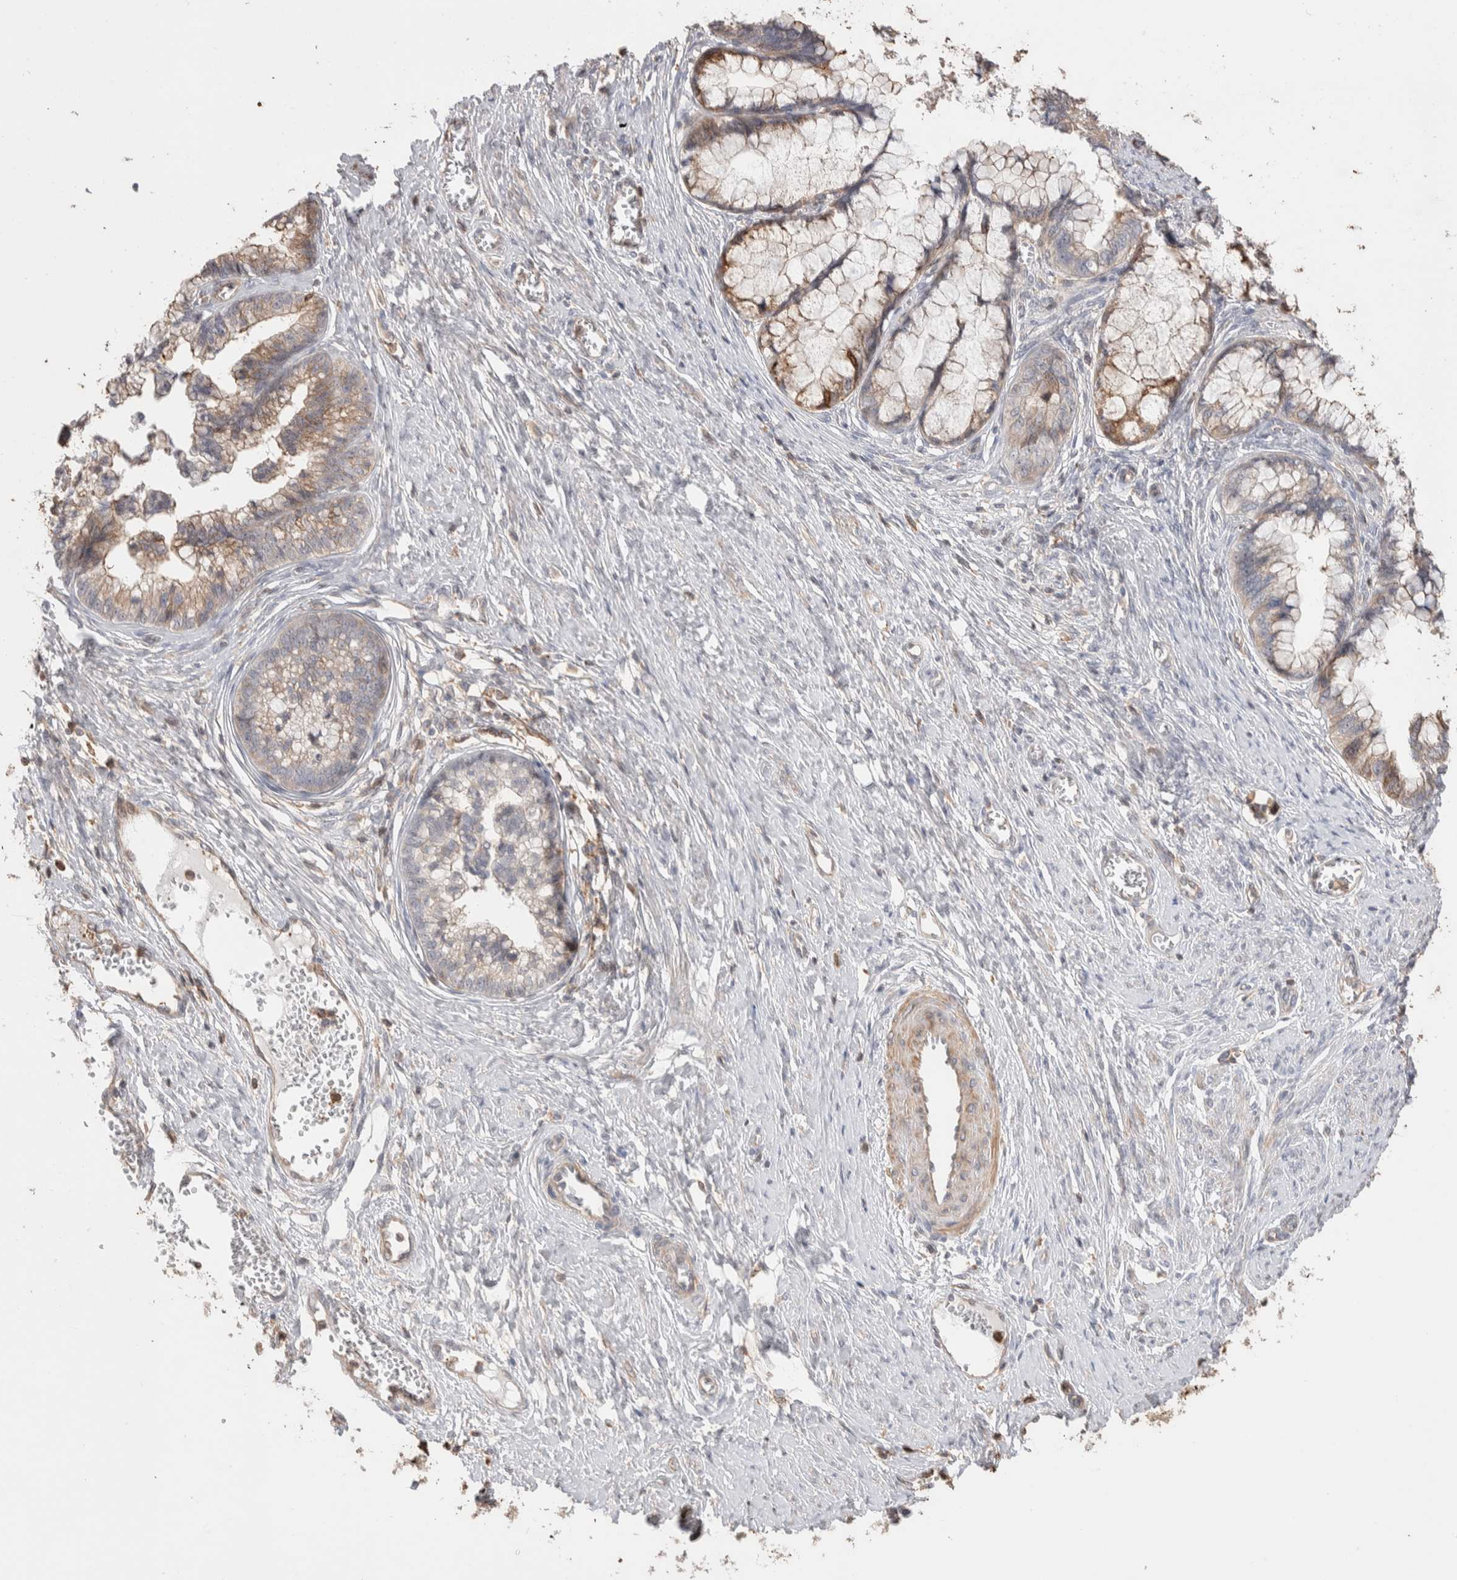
{"staining": {"intensity": "moderate", "quantity": "<25%", "location": "cytoplasmic/membranous"}, "tissue": "cervical cancer", "cell_type": "Tumor cells", "image_type": "cancer", "snomed": [{"axis": "morphology", "description": "Adenocarcinoma, NOS"}, {"axis": "topography", "description": "Cervix"}], "caption": "Immunohistochemistry photomicrograph of cervical cancer stained for a protein (brown), which shows low levels of moderate cytoplasmic/membranous expression in approximately <25% of tumor cells.", "gene": "ZNF704", "patient": {"sex": "female", "age": 44}}